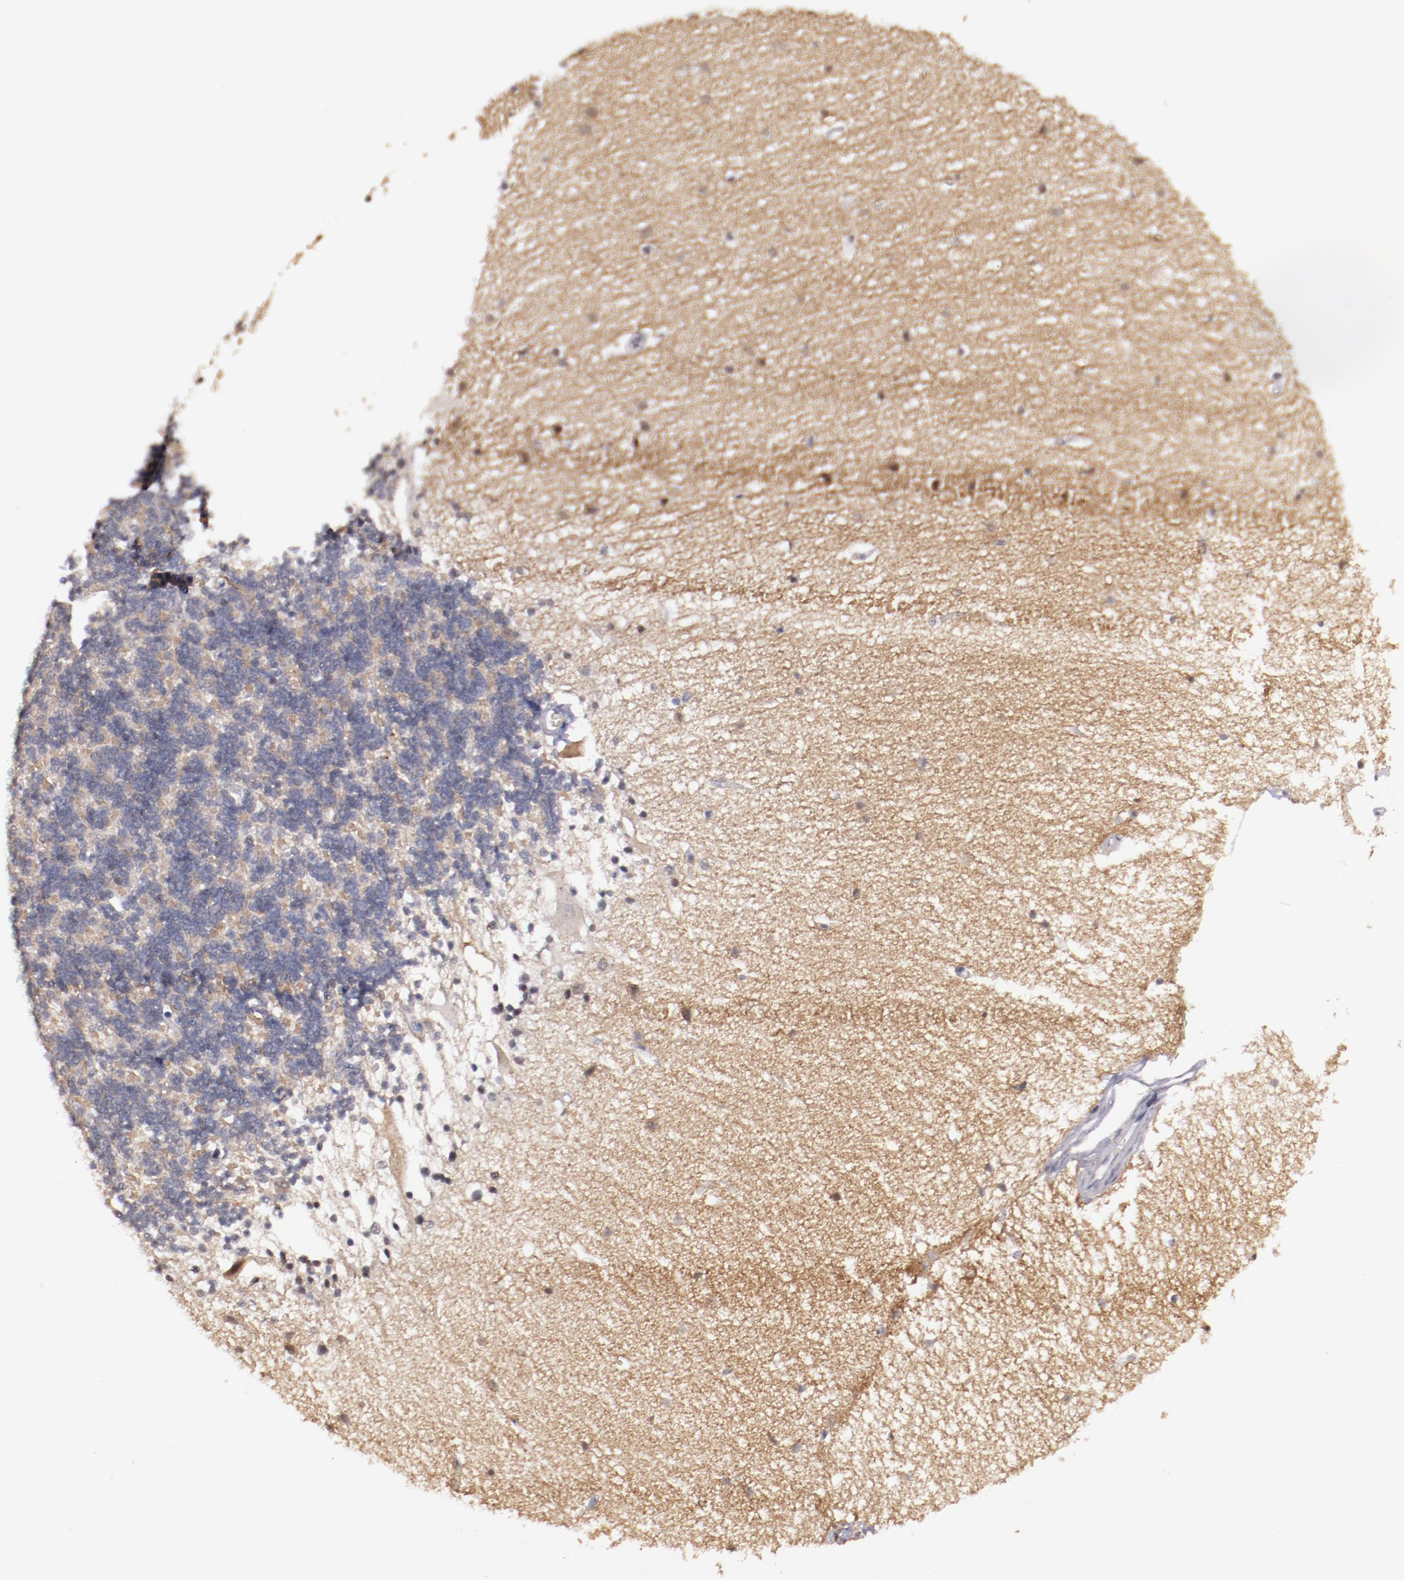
{"staining": {"intensity": "weak", "quantity": ">75%", "location": "cytoplasmic/membranous"}, "tissue": "cerebellum", "cell_type": "Cells in granular layer", "image_type": "normal", "snomed": [{"axis": "morphology", "description": "Normal tissue, NOS"}, {"axis": "topography", "description": "Cerebellum"}], "caption": "Normal cerebellum displays weak cytoplasmic/membranous positivity in about >75% of cells in granular layer, visualized by immunohistochemistry. (Brightfield microscopy of DAB IHC at high magnification).", "gene": "NRXN3", "patient": {"sex": "female", "age": 54}}